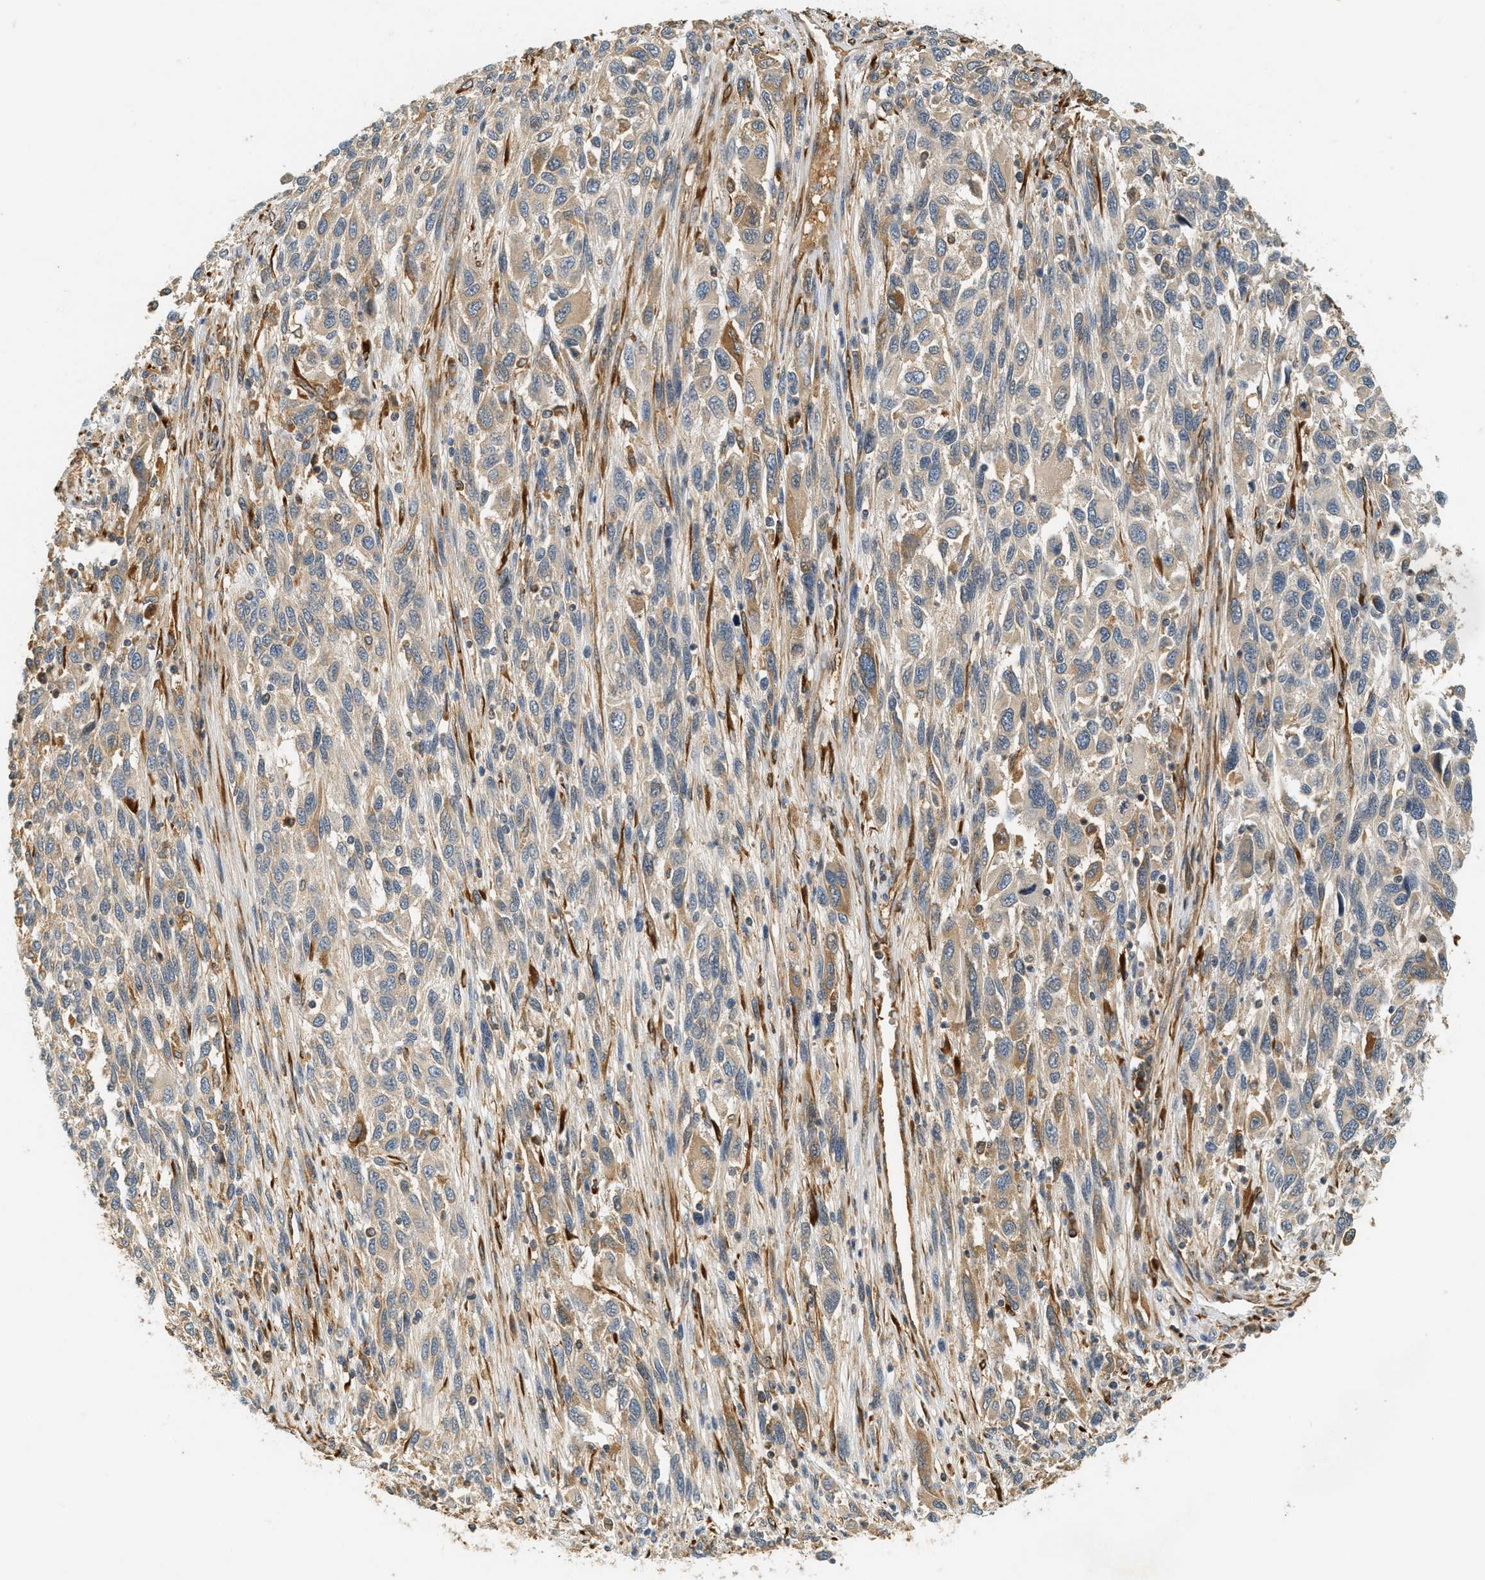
{"staining": {"intensity": "negative", "quantity": "none", "location": "none"}, "tissue": "melanoma", "cell_type": "Tumor cells", "image_type": "cancer", "snomed": [{"axis": "morphology", "description": "Malignant melanoma, Metastatic site"}, {"axis": "topography", "description": "Lymph node"}], "caption": "Tumor cells show no significant protein positivity in malignant melanoma (metastatic site).", "gene": "PDK1", "patient": {"sex": "male", "age": 61}}